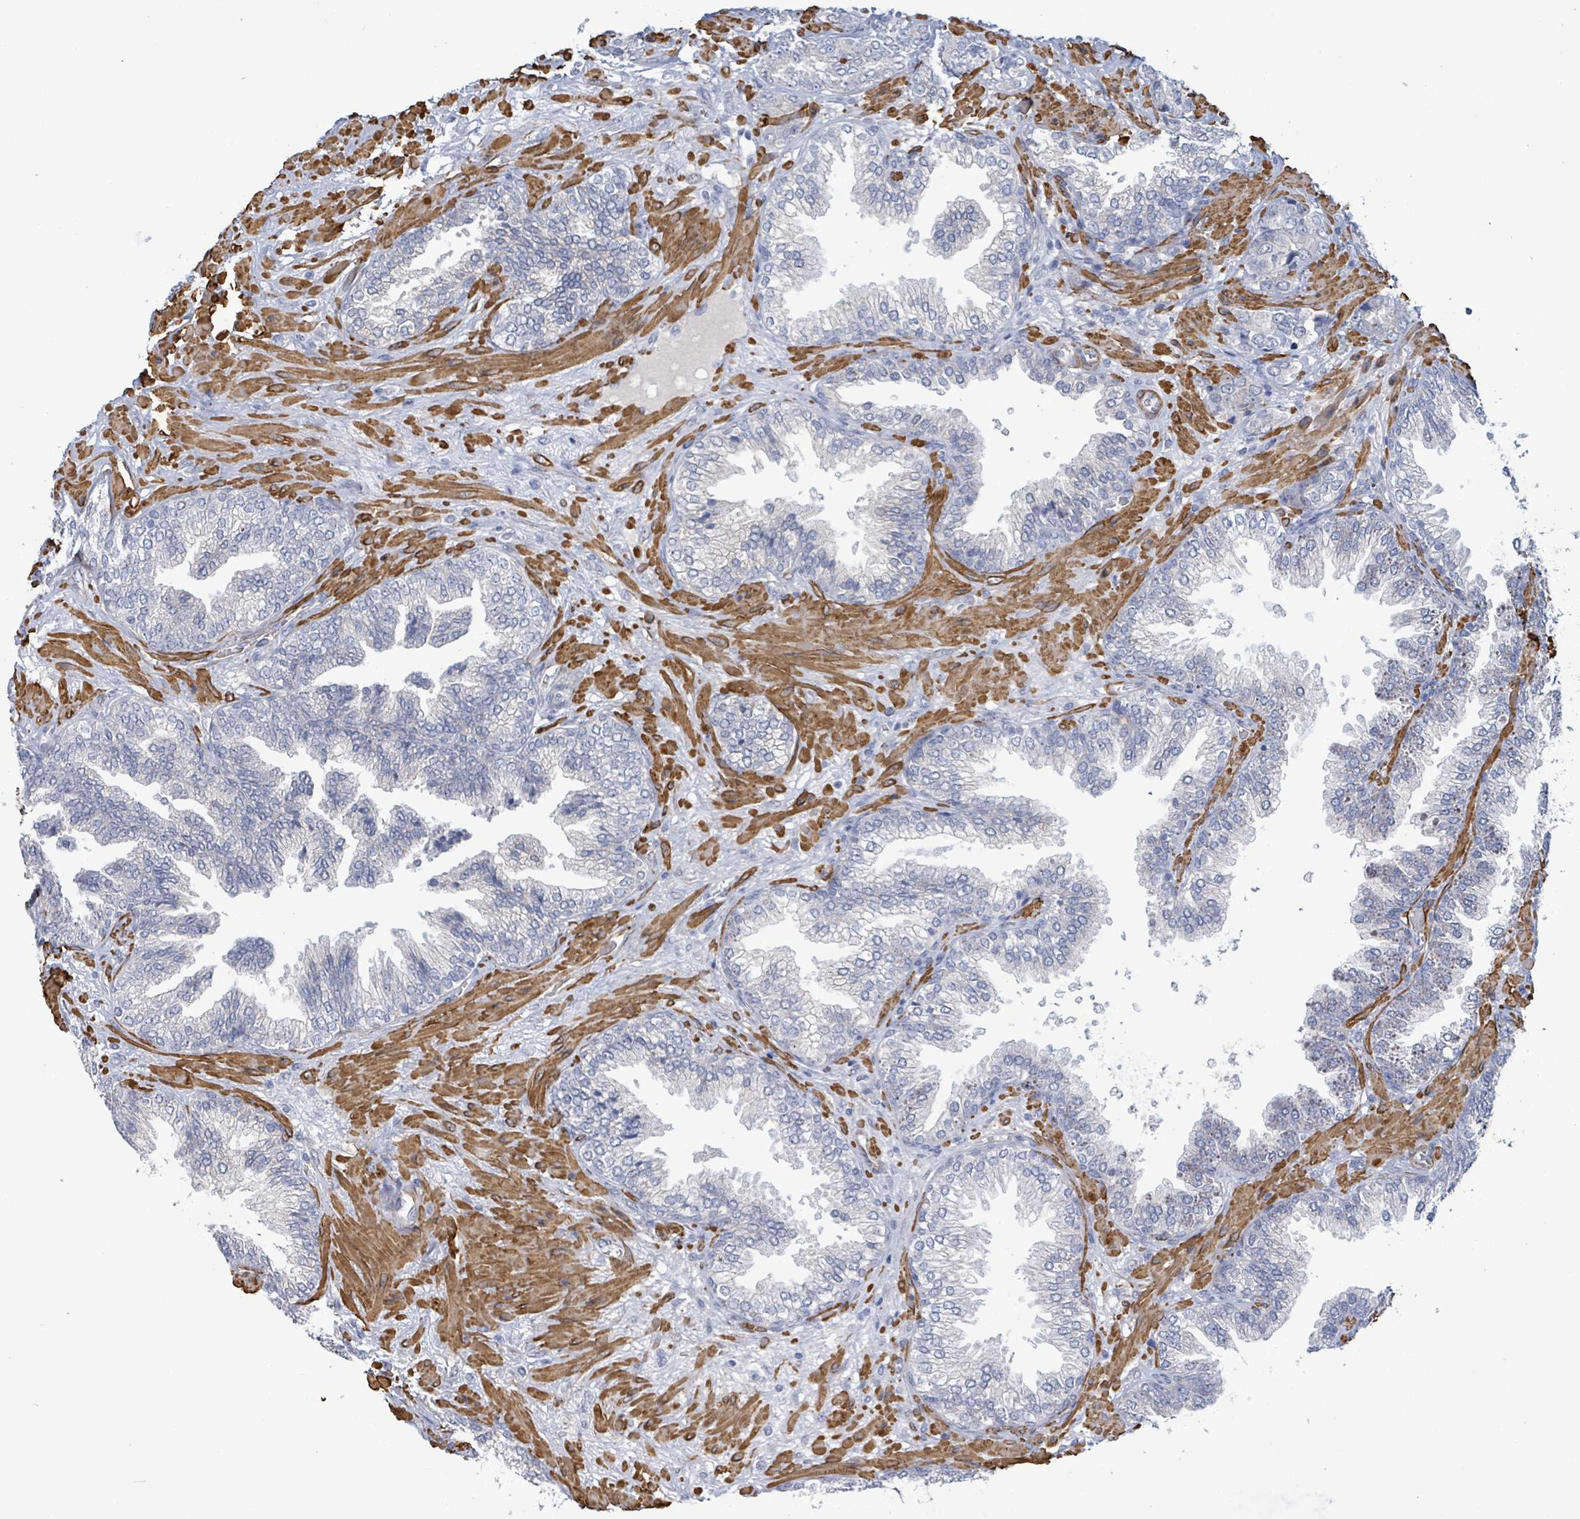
{"staining": {"intensity": "negative", "quantity": "none", "location": "none"}, "tissue": "prostate cancer", "cell_type": "Tumor cells", "image_type": "cancer", "snomed": [{"axis": "morphology", "description": "Adenocarcinoma, High grade"}, {"axis": "topography", "description": "Prostate"}], "caption": "Immunohistochemistry of human prostate high-grade adenocarcinoma shows no expression in tumor cells.", "gene": "DMRTC1B", "patient": {"sex": "male", "age": 71}}